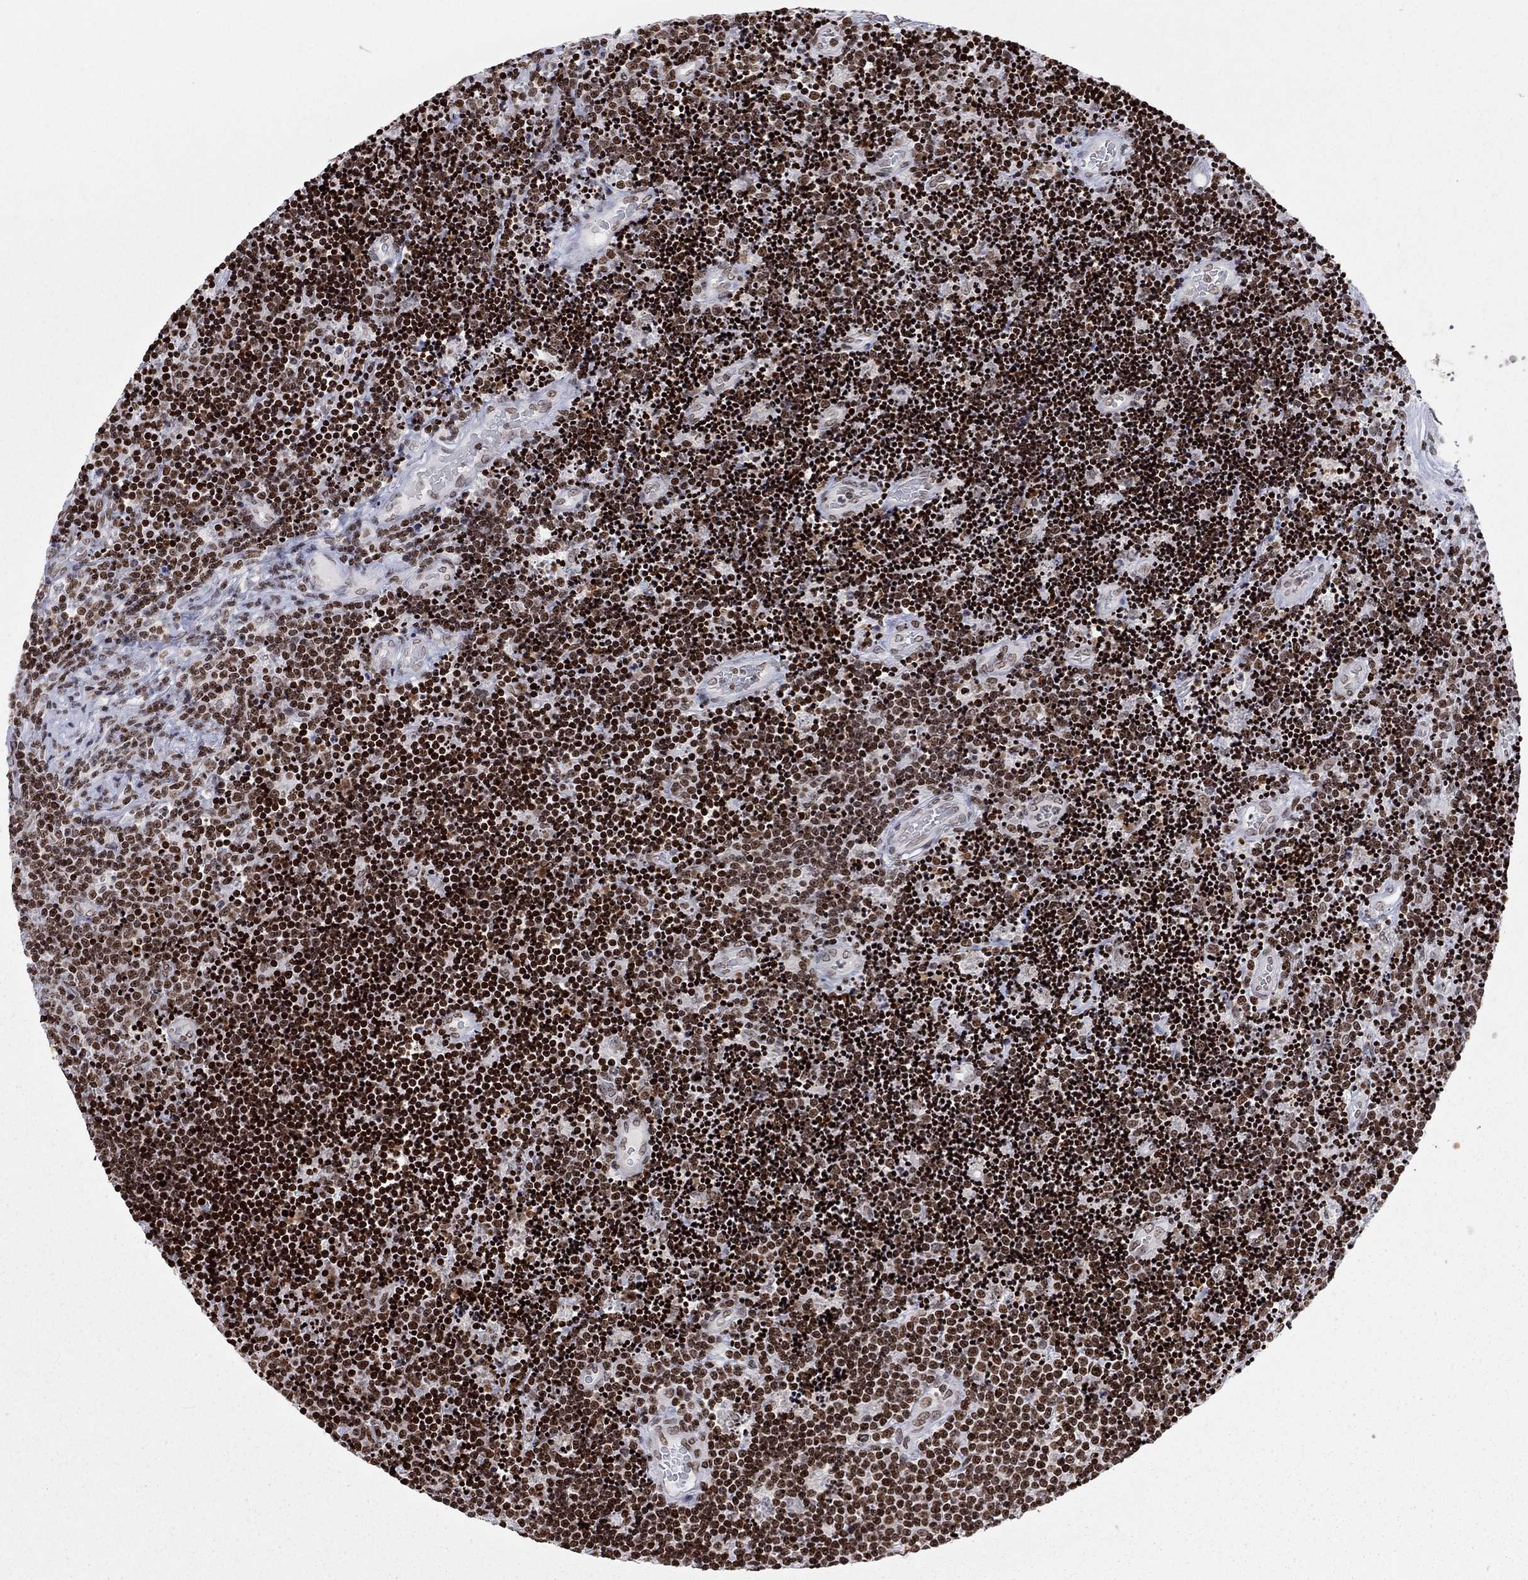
{"staining": {"intensity": "strong", "quantity": ">75%", "location": "nuclear"}, "tissue": "lymphoma", "cell_type": "Tumor cells", "image_type": "cancer", "snomed": [{"axis": "morphology", "description": "Malignant lymphoma, non-Hodgkin's type, Low grade"}, {"axis": "topography", "description": "Brain"}], "caption": "Strong nuclear staining for a protein is appreciated in about >75% of tumor cells of lymphoma using IHC.", "gene": "H2AX", "patient": {"sex": "female", "age": 66}}